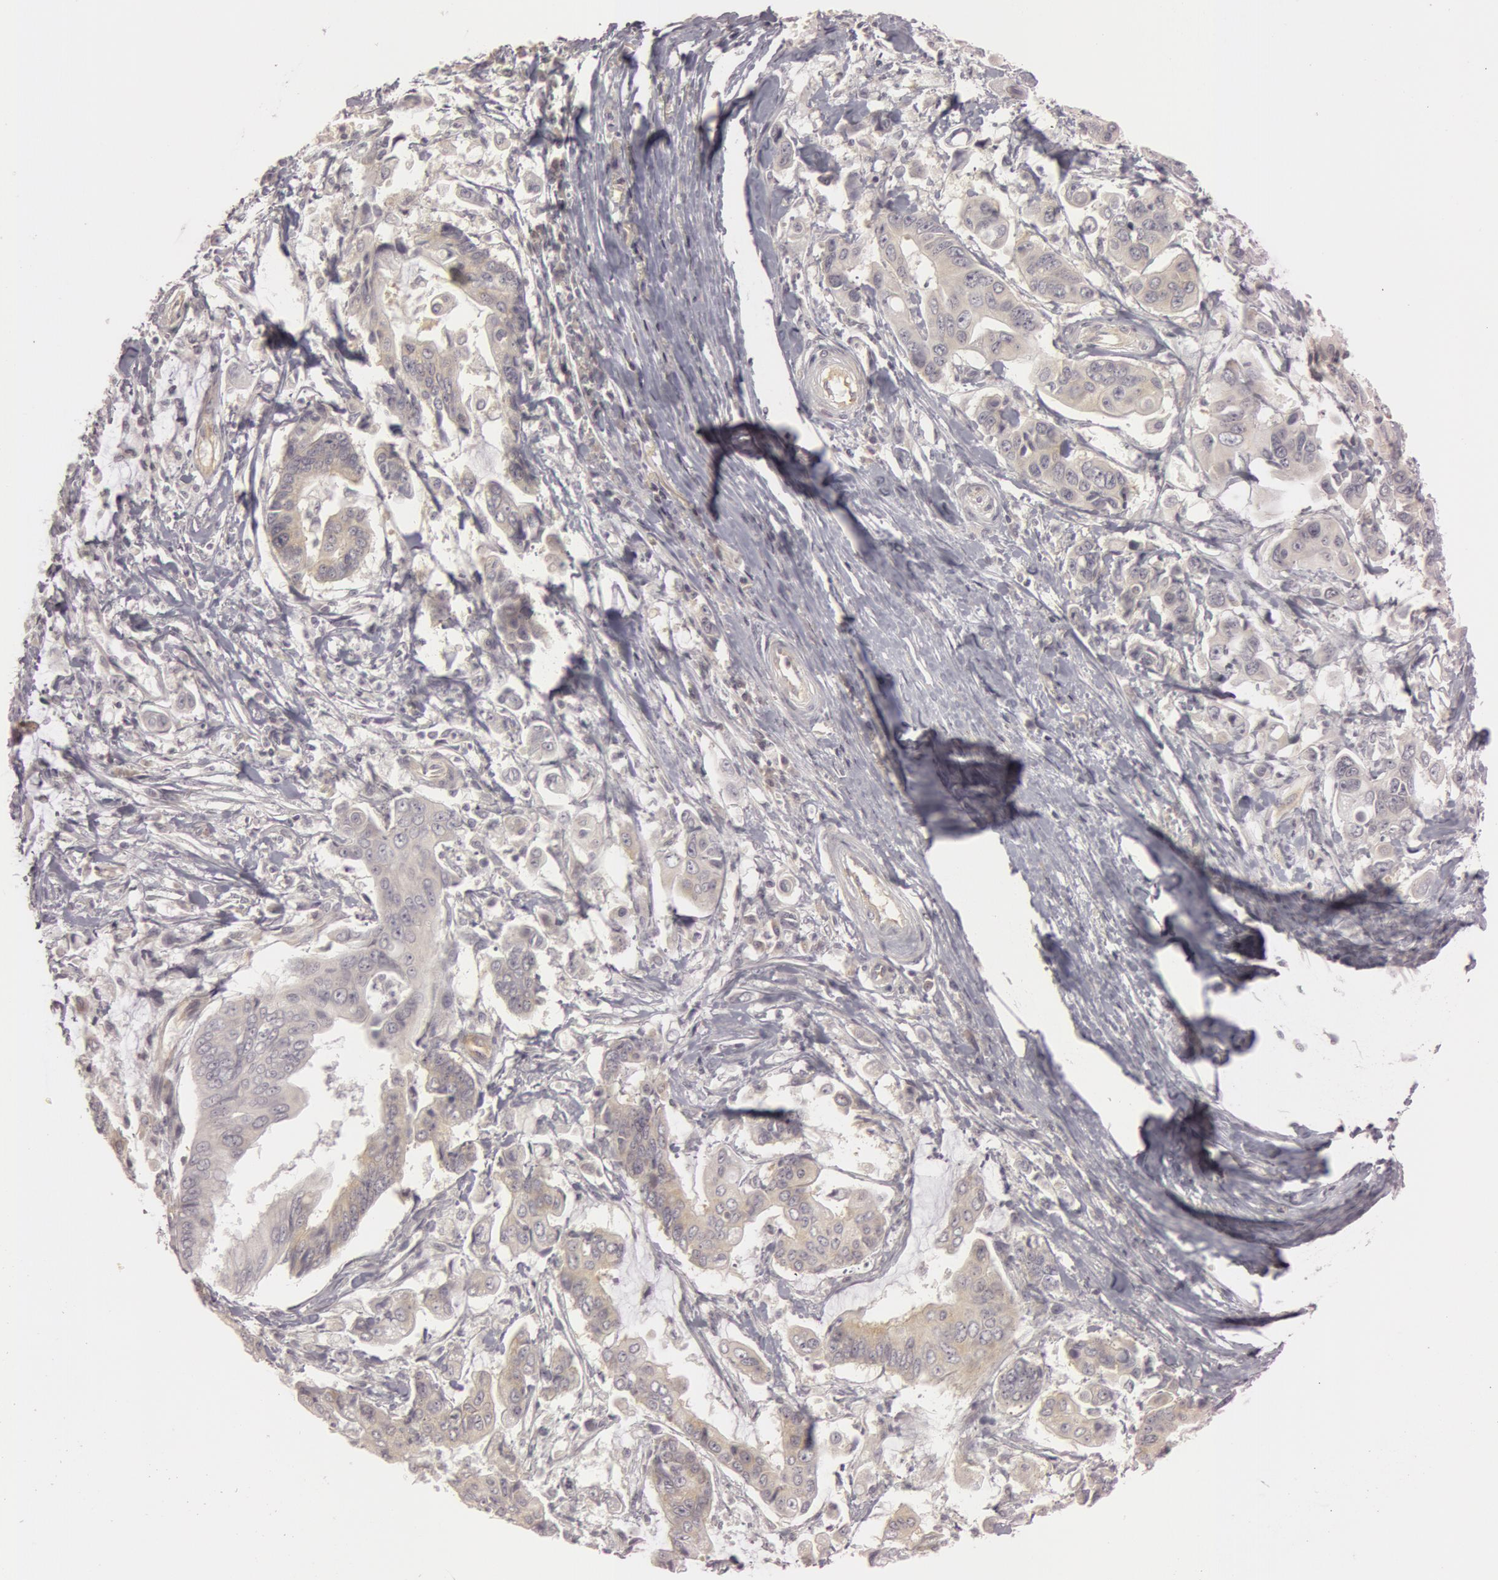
{"staining": {"intensity": "weak", "quantity": "25%-75%", "location": "cytoplasmic/membranous"}, "tissue": "stomach cancer", "cell_type": "Tumor cells", "image_type": "cancer", "snomed": [{"axis": "morphology", "description": "Adenocarcinoma, NOS"}, {"axis": "topography", "description": "Stomach, upper"}], "caption": "This is a photomicrograph of IHC staining of adenocarcinoma (stomach), which shows weak positivity in the cytoplasmic/membranous of tumor cells.", "gene": "RALGAPA1", "patient": {"sex": "male", "age": 80}}